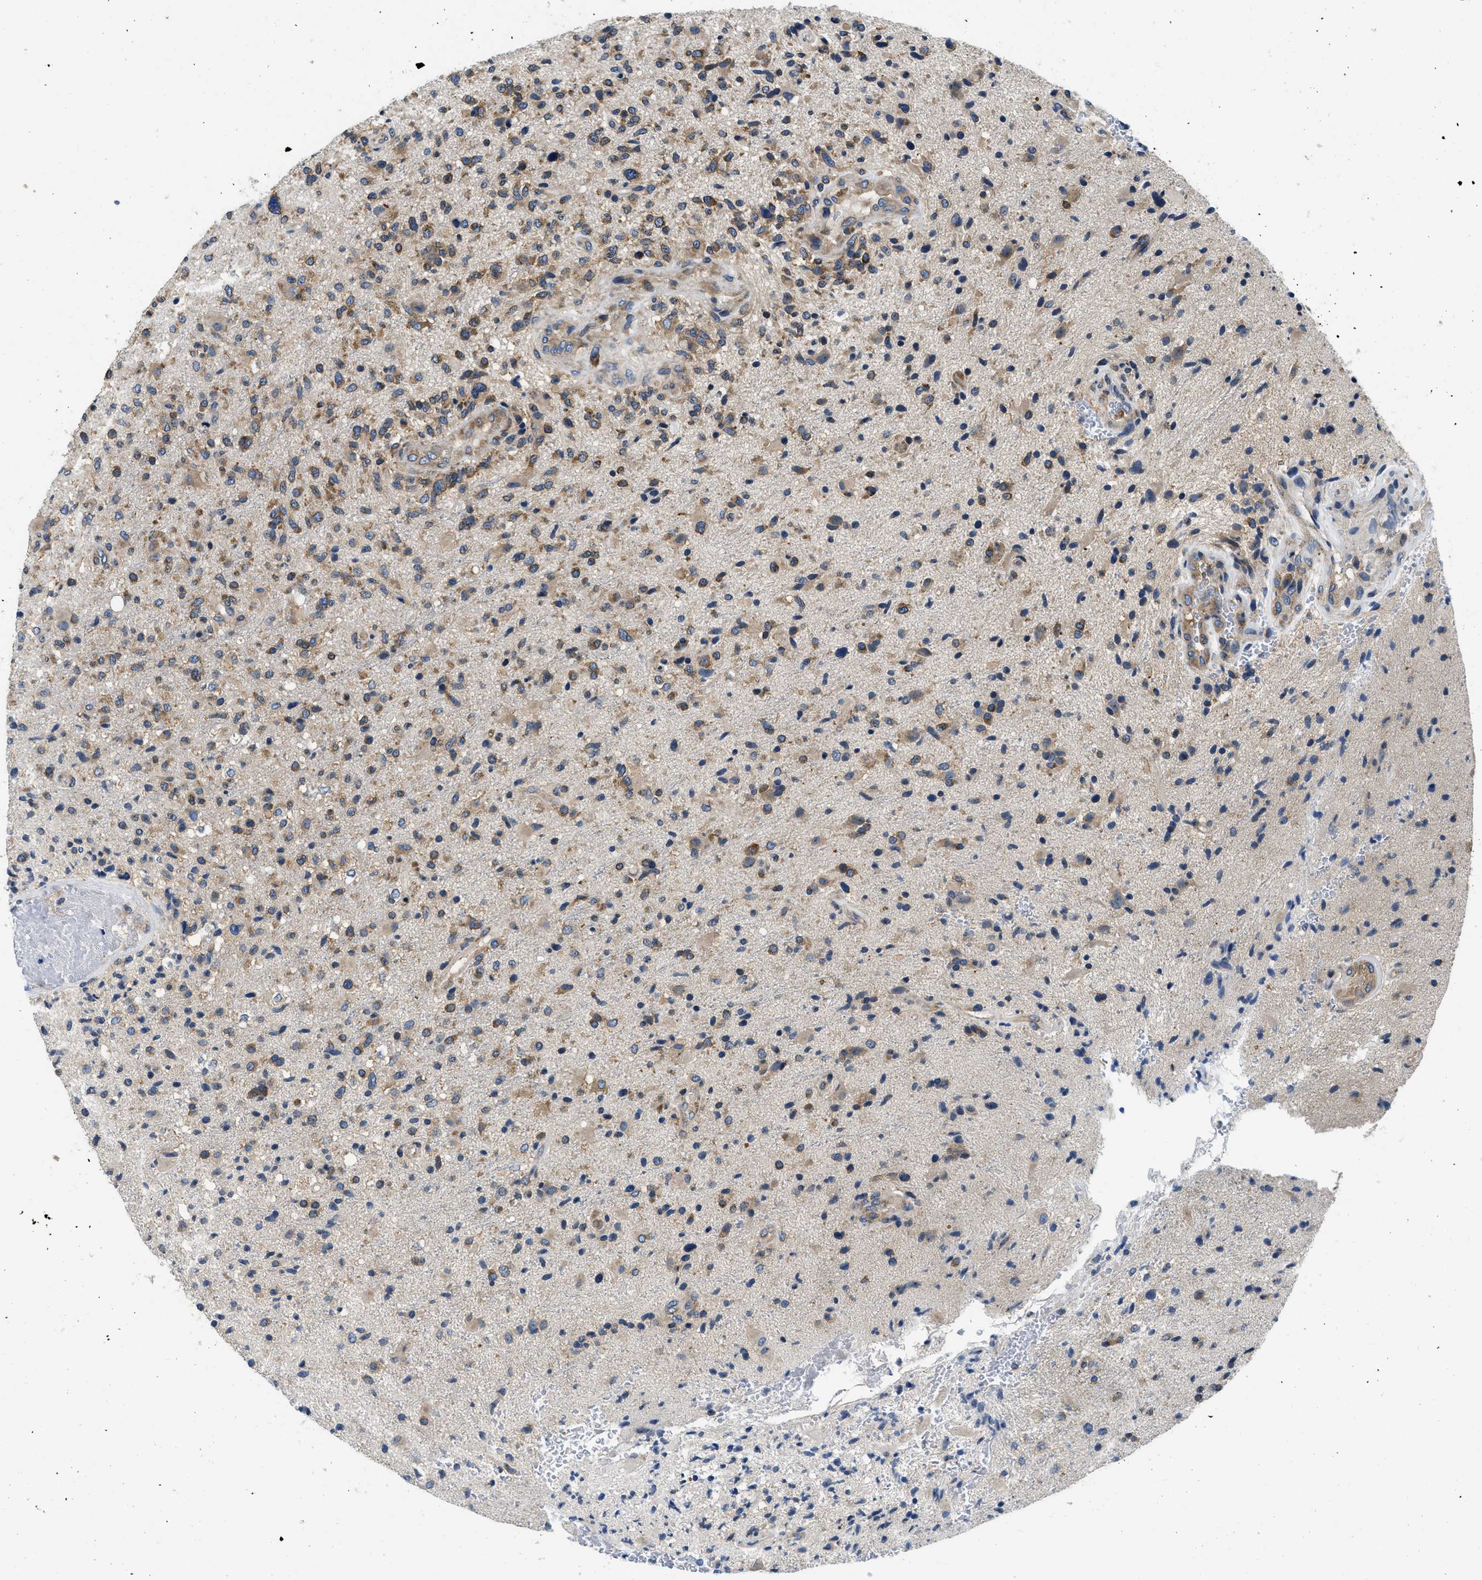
{"staining": {"intensity": "weak", "quantity": "25%-75%", "location": "cytoplasmic/membranous"}, "tissue": "glioma", "cell_type": "Tumor cells", "image_type": "cancer", "snomed": [{"axis": "morphology", "description": "Glioma, malignant, High grade"}, {"axis": "topography", "description": "Brain"}], "caption": "There is low levels of weak cytoplasmic/membranous positivity in tumor cells of glioma, as demonstrated by immunohistochemical staining (brown color).", "gene": "ABCF1", "patient": {"sex": "male", "age": 72}}